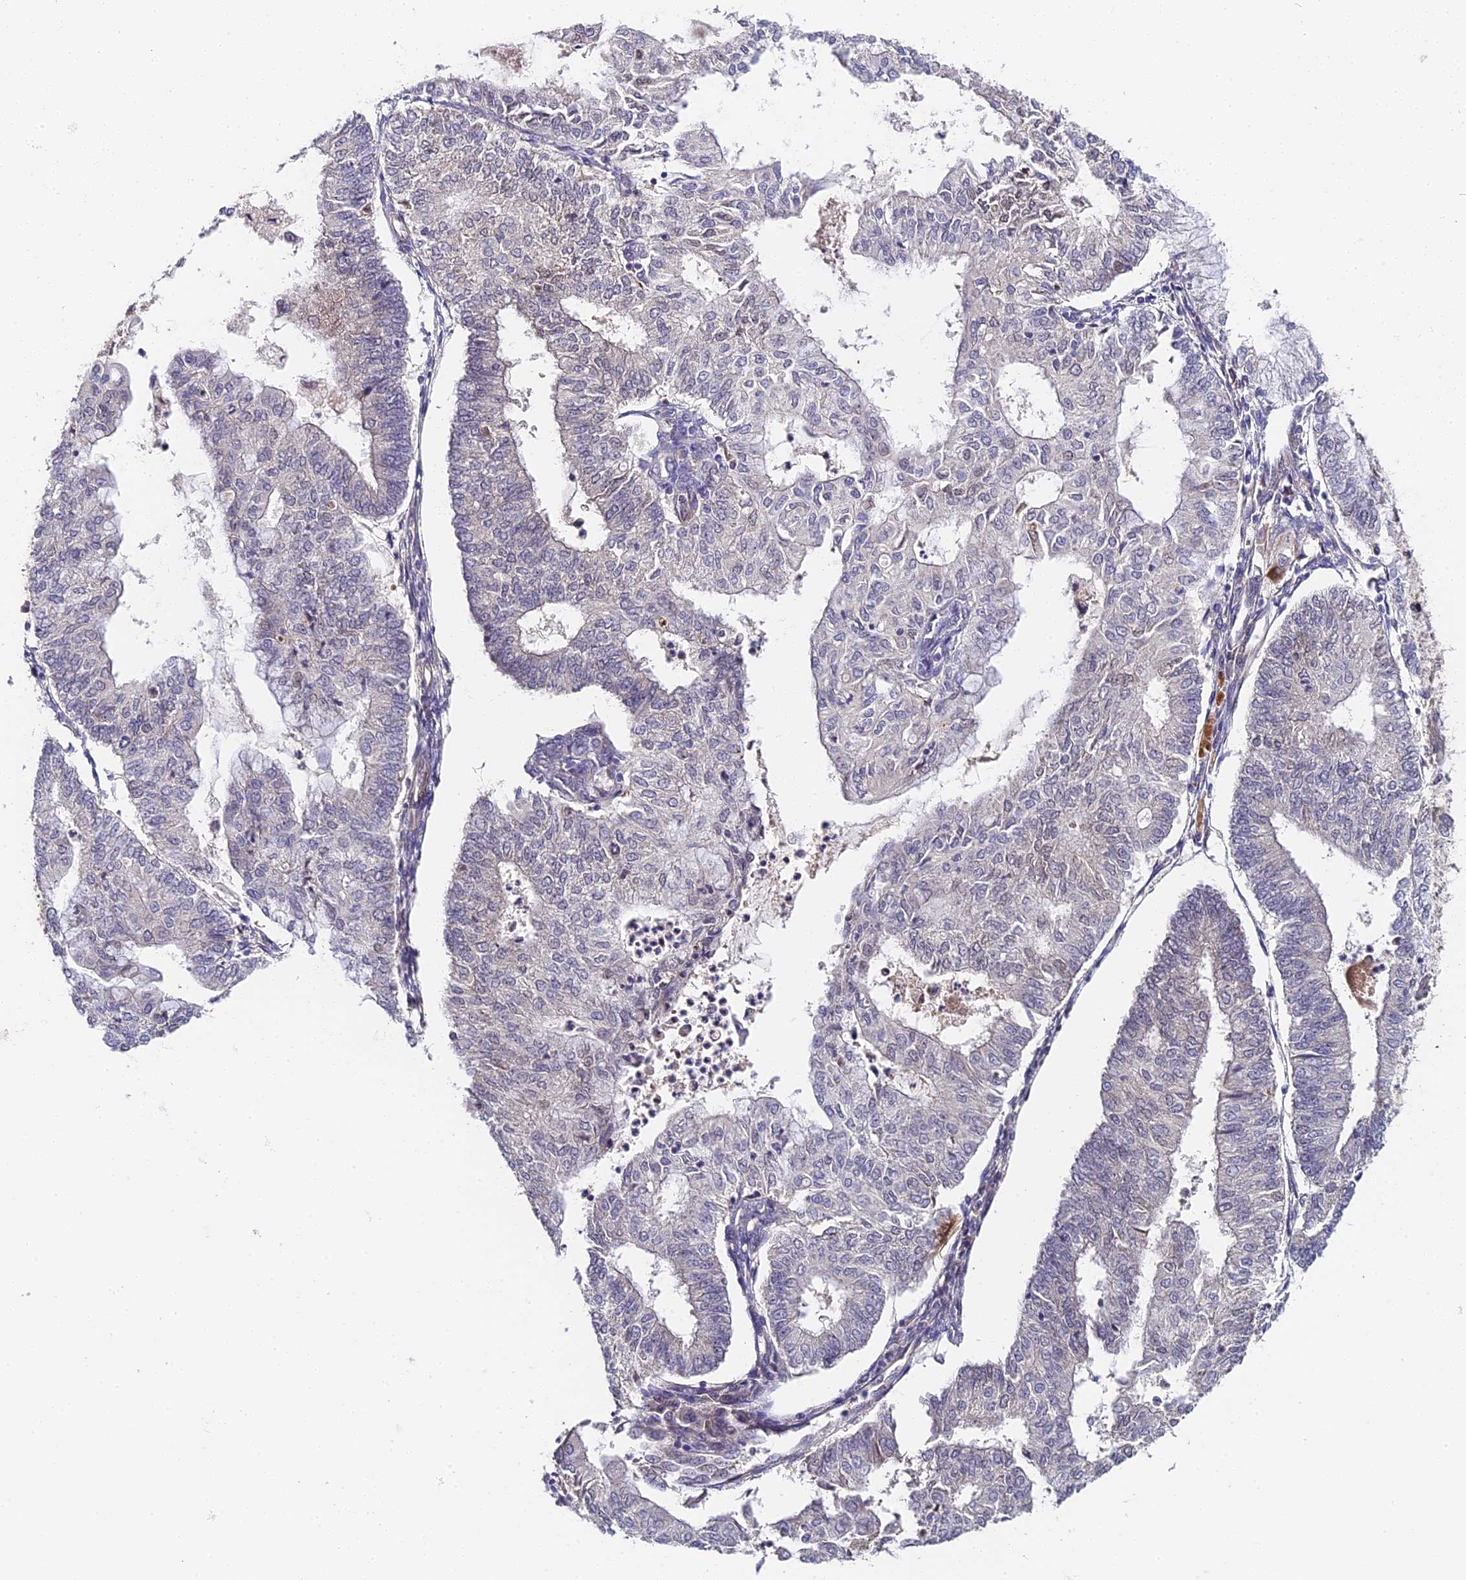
{"staining": {"intensity": "negative", "quantity": "none", "location": "none"}, "tissue": "endometrial cancer", "cell_type": "Tumor cells", "image_type": "cancer", "snomed": [{"axis": "morphology", "description": "Adenocarcinoma, NOS"}, {"axis": "topography", "description": "Endometrium"}], "caption": "An immunohistochemistry (IHC) micrograph of endometrial adenocarcinoma is shown. There is no staining in tumor cells of endometrial adenocarcinoma.", "gene": "IMPACT", "patient": {"sex": "female", "age": 59}}